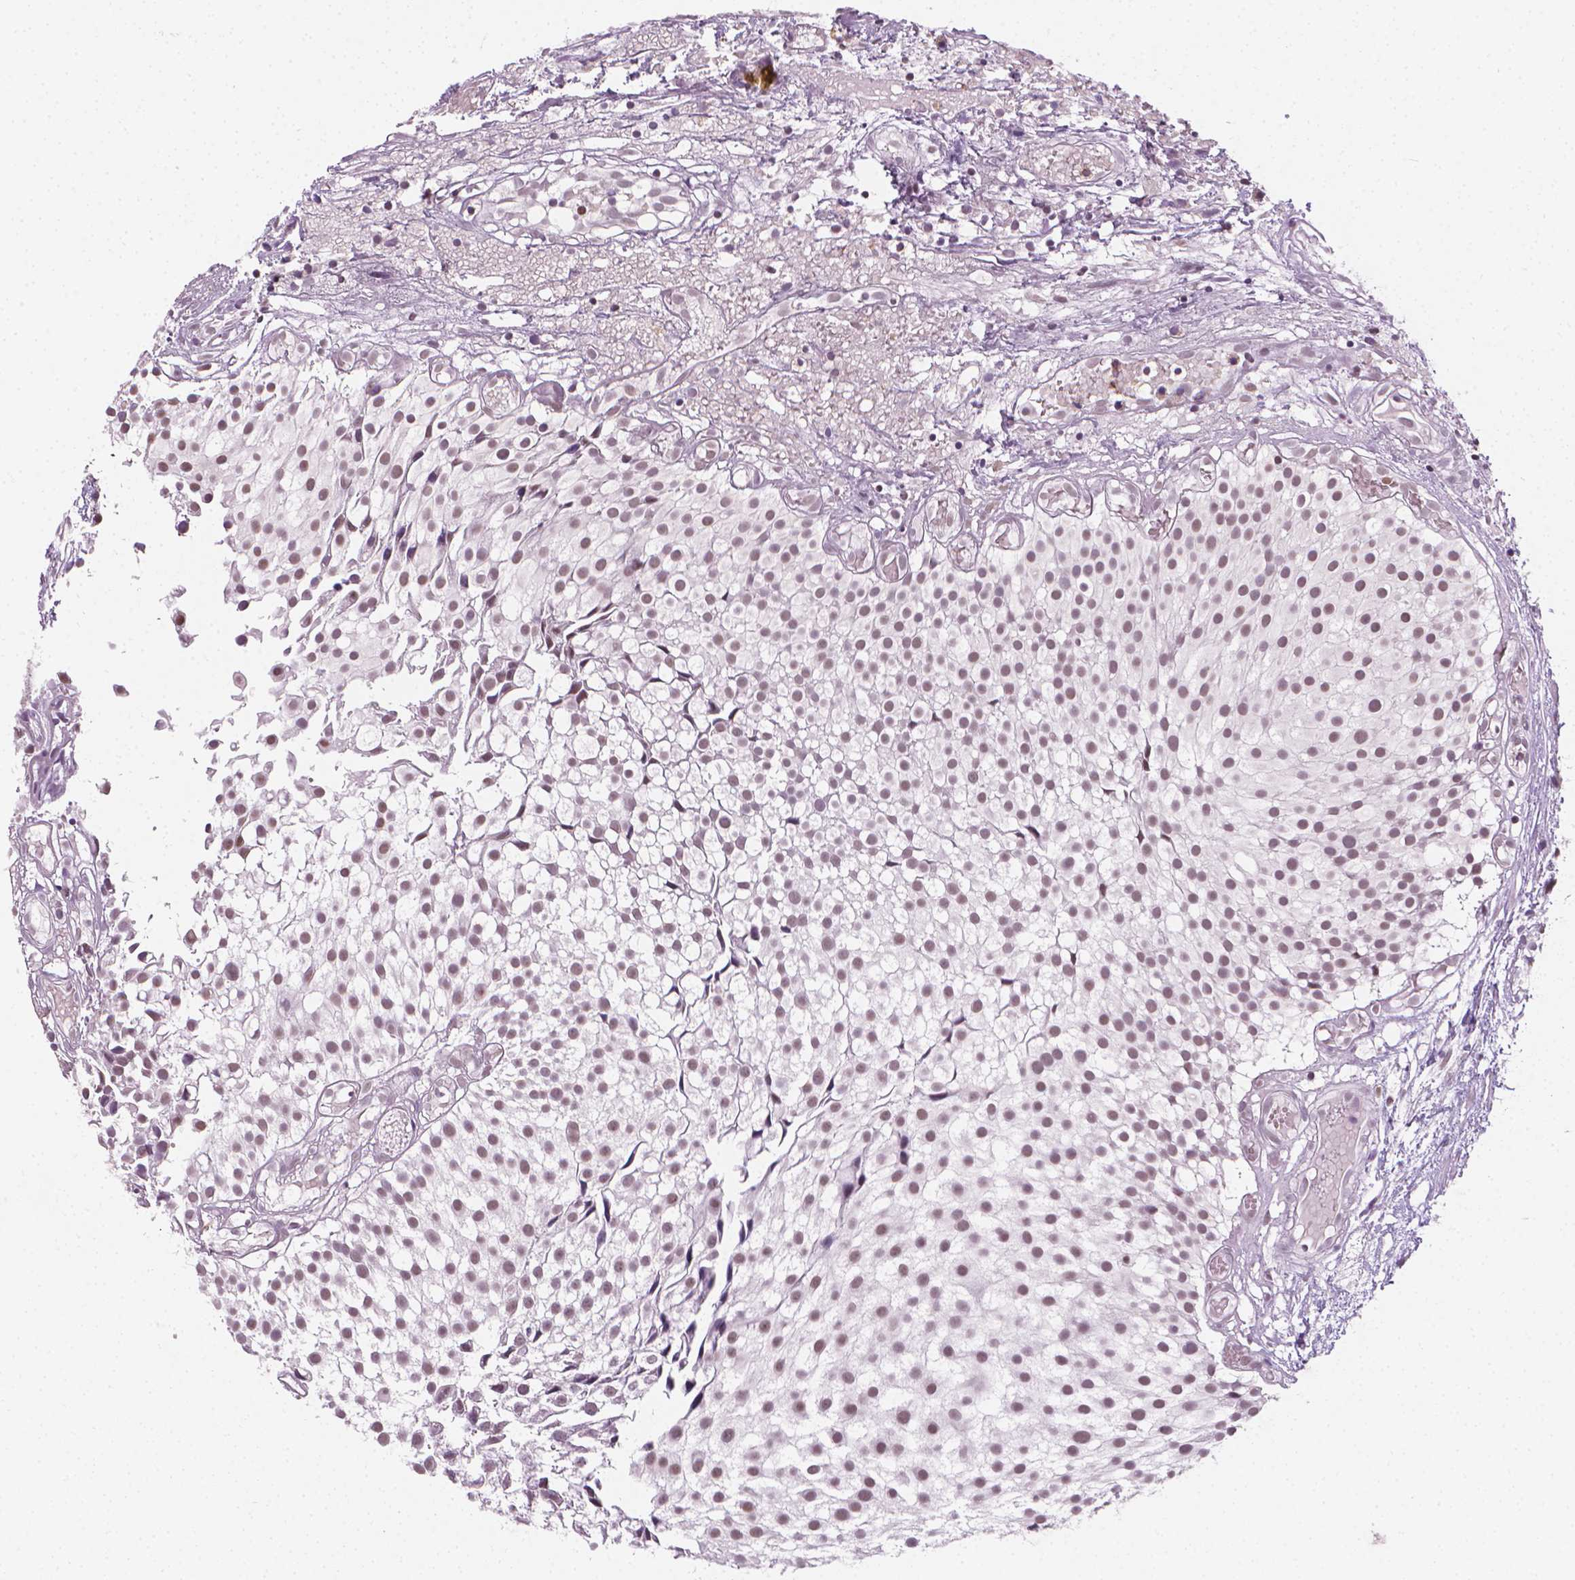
{"staining": {"intensity": "weak", "quantity": ">75%", "location": "nuclear"}, "tissue": "urothelial cancer", "cell_type": "Tumor cells", "image_type": "cancer", "snomed": [{"axis": "morphology", "description": "Urothelial carcinoma, Low grade"}, {"axis": "topography", "description": "Urinary bladder"}], "caption": "There is low levels of weak nuclear positivity in tumor cells of urothelial cancer, as demonstrated by immunohistochemical staining (brown color).", "gene": "CDKN1C", "patient": {"sex": "male", "age": 79}}